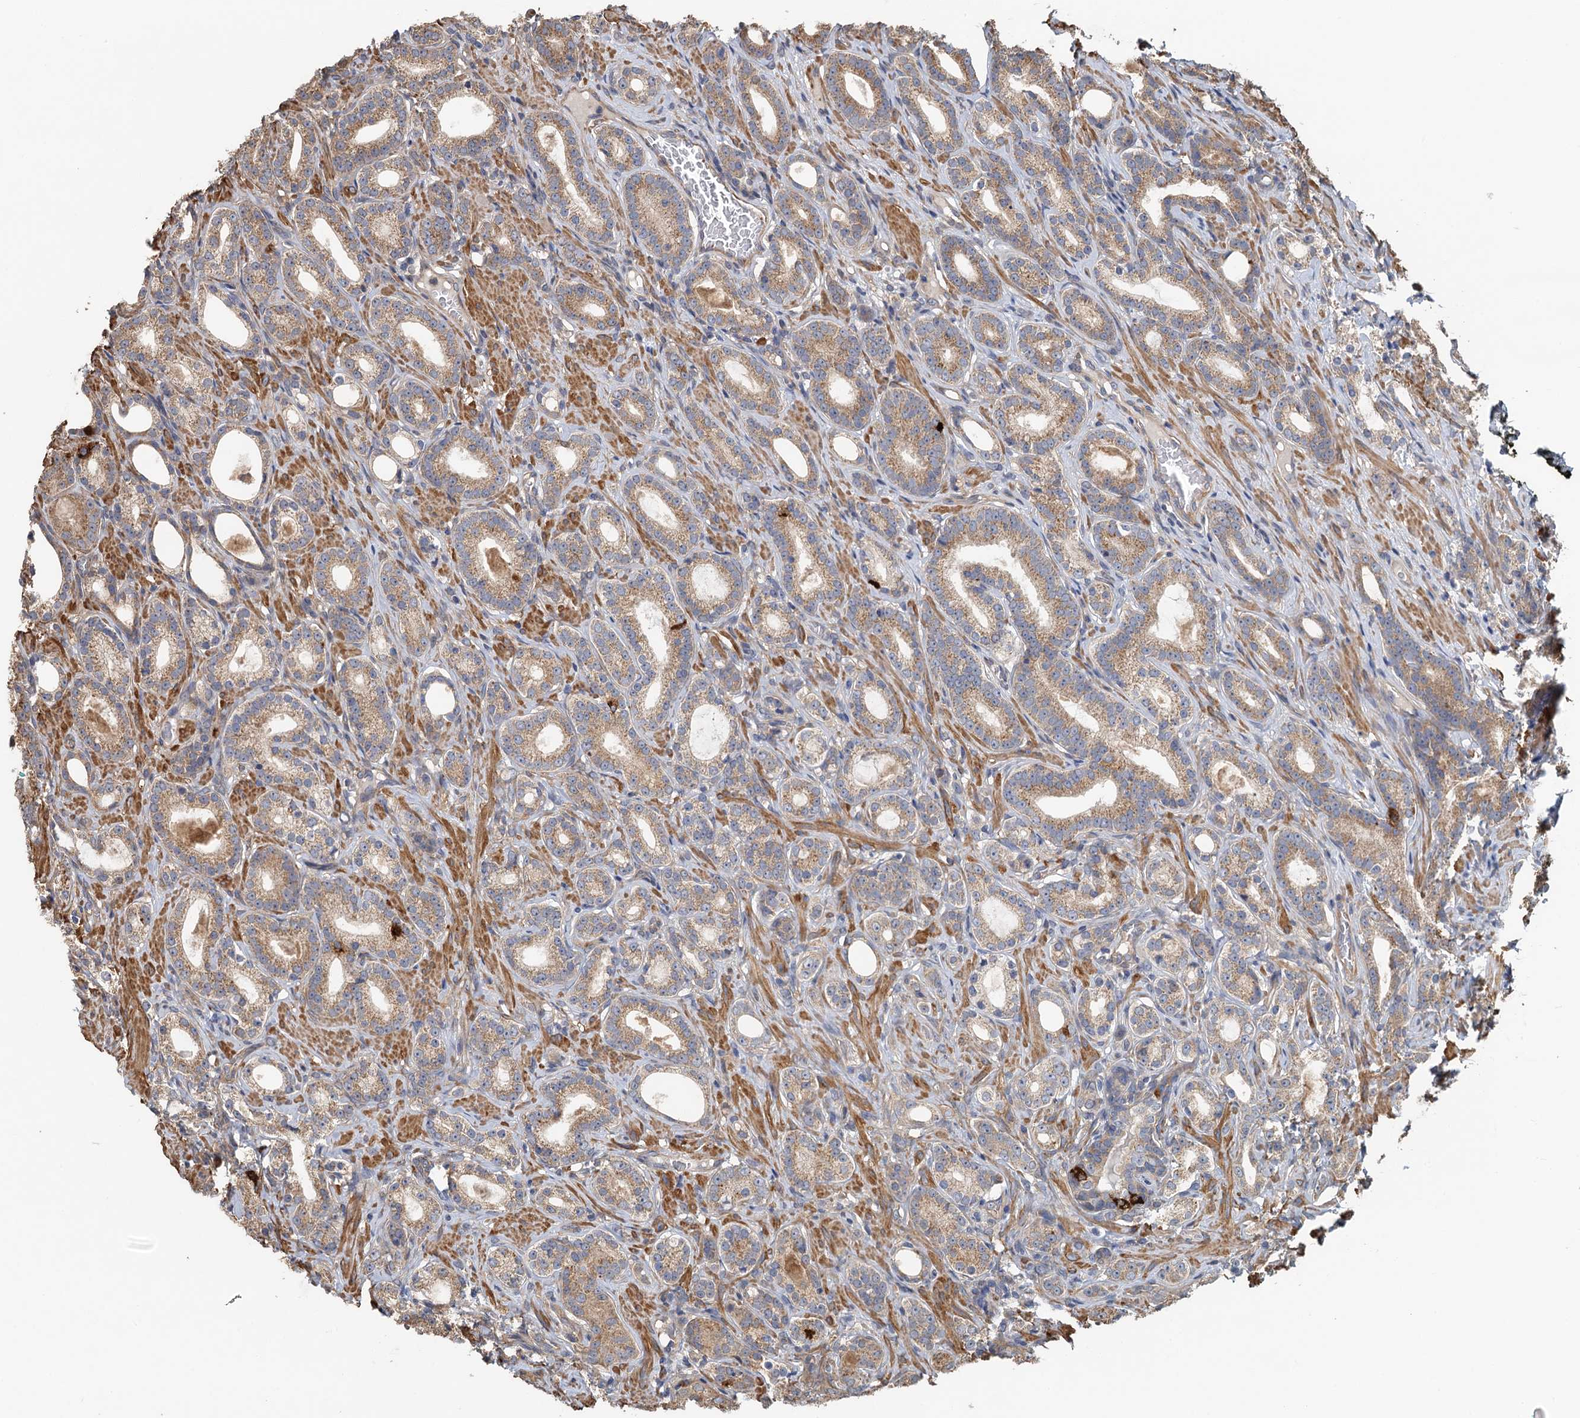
{"staining": {"intensity": "moderate", "quantity": ">75%", "location": "cytoplasmic/membranous"}, "tissue": "prostate cancer", "cell_type": "Tumor cells", "image_type": "cancer", "snomed": [{"axis": "morphology", "description": "Adenocarcinoma, Low grade"}, {"axis": "topography", "description": "Prostate"}], "caption": "Prostate cancer was stained to show a protein in brown. There is medium levels of moderate cytoplasmic/membranous staining in about >75% of tumor cells. (Stains: DAB in brown, nuclei in blue, Microscopy: brightfield microscopy at high magnification).", "gene": "MEAK7", "patient": {"sex": "male", "age": 71}}